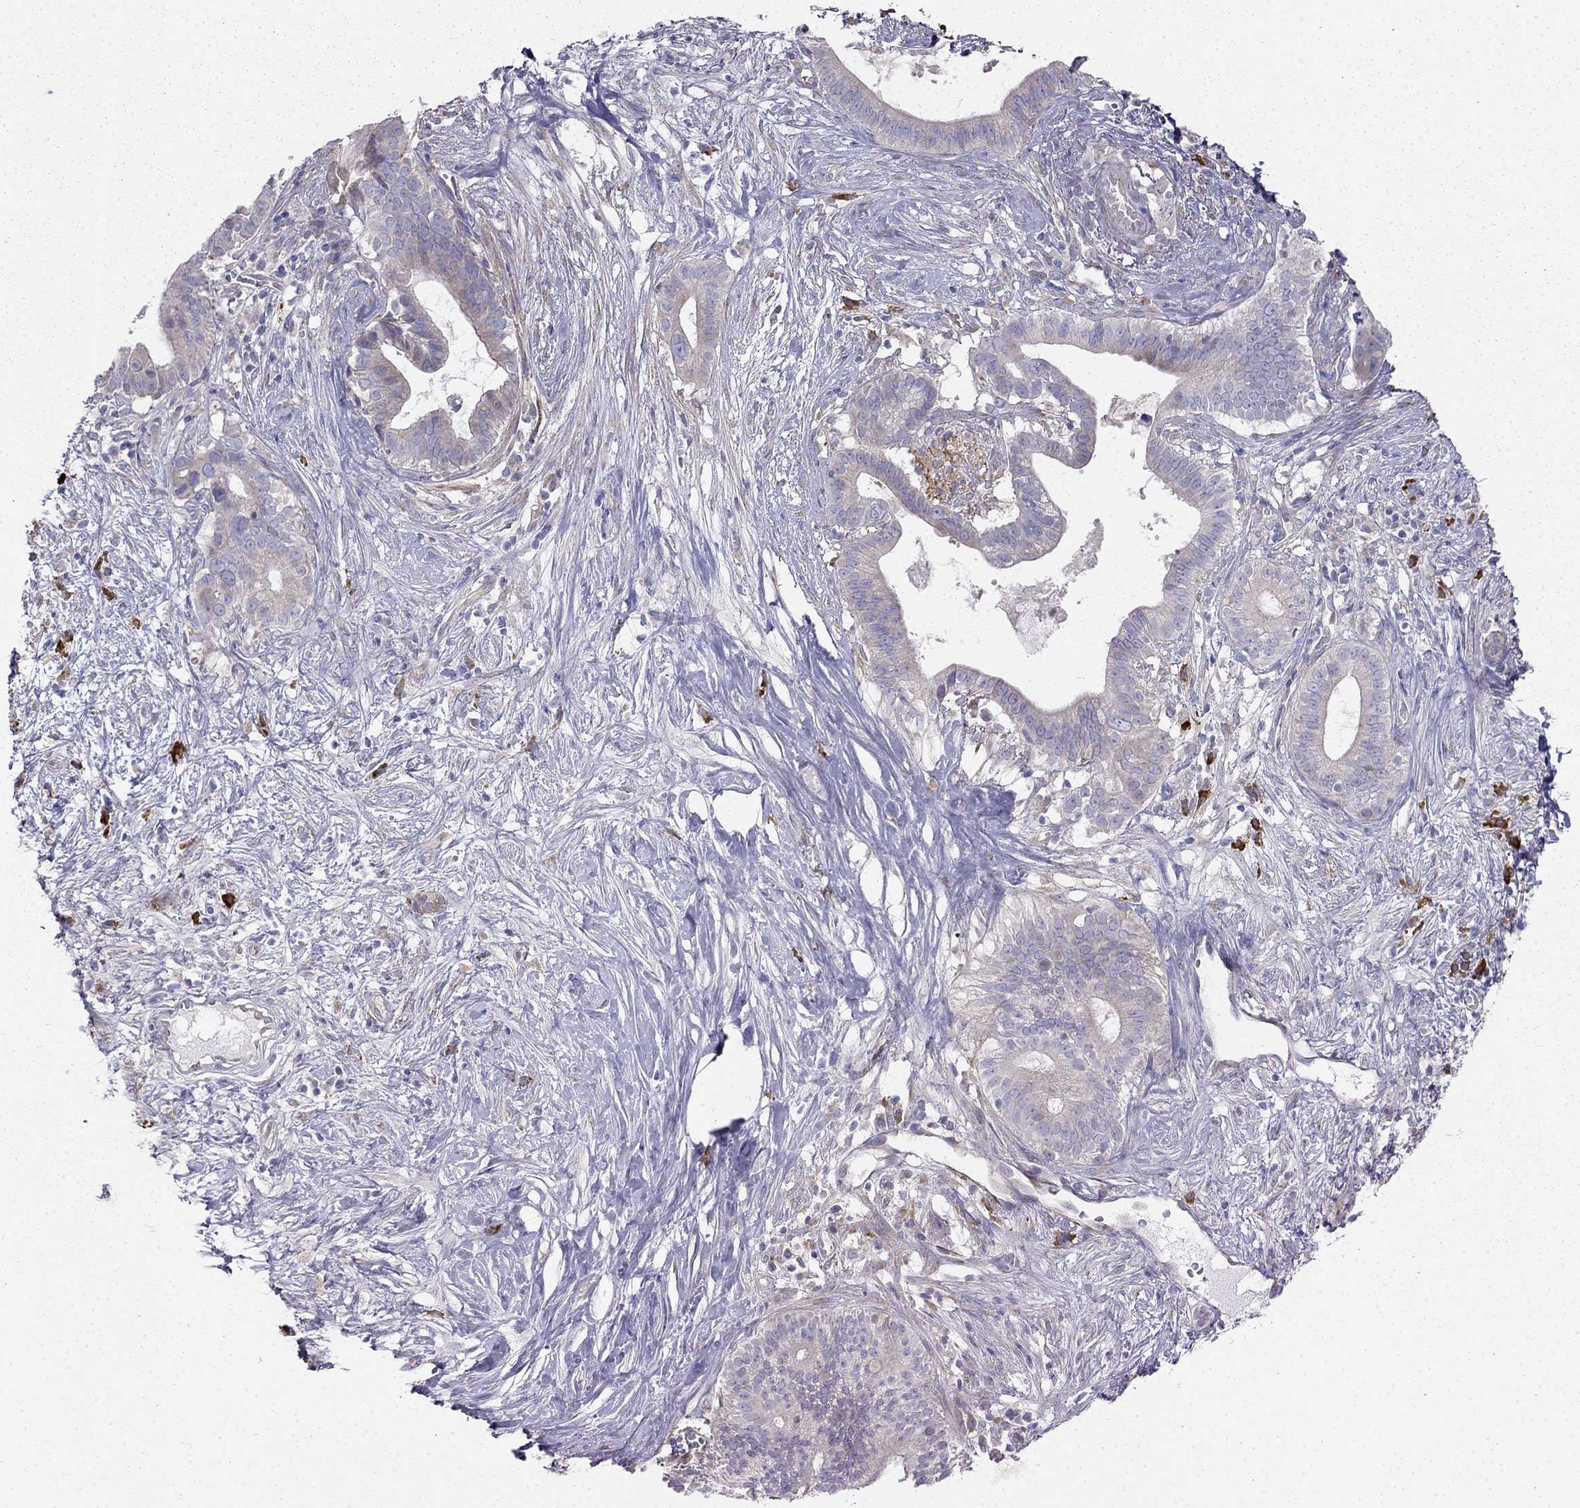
{"staining": {"intensity": "weak", "quantity": "<25%", "location": "cytoplasmic/membranous"}, "tissue": "pancreatic cancer", "cell_type": "Tumor cells", "image_type": "cancer", "snomed": [{"axis": "morphology", "description": "Adenocarcinoma, NOS"}, {"axis": "topography", "description": "Pancreas"}], "caption": "There is no significant expression in tumor cells of pancreatic adenocarcinoma.", "gene": "LONRF2", "patient": {"sex": "male", "age": 61}}